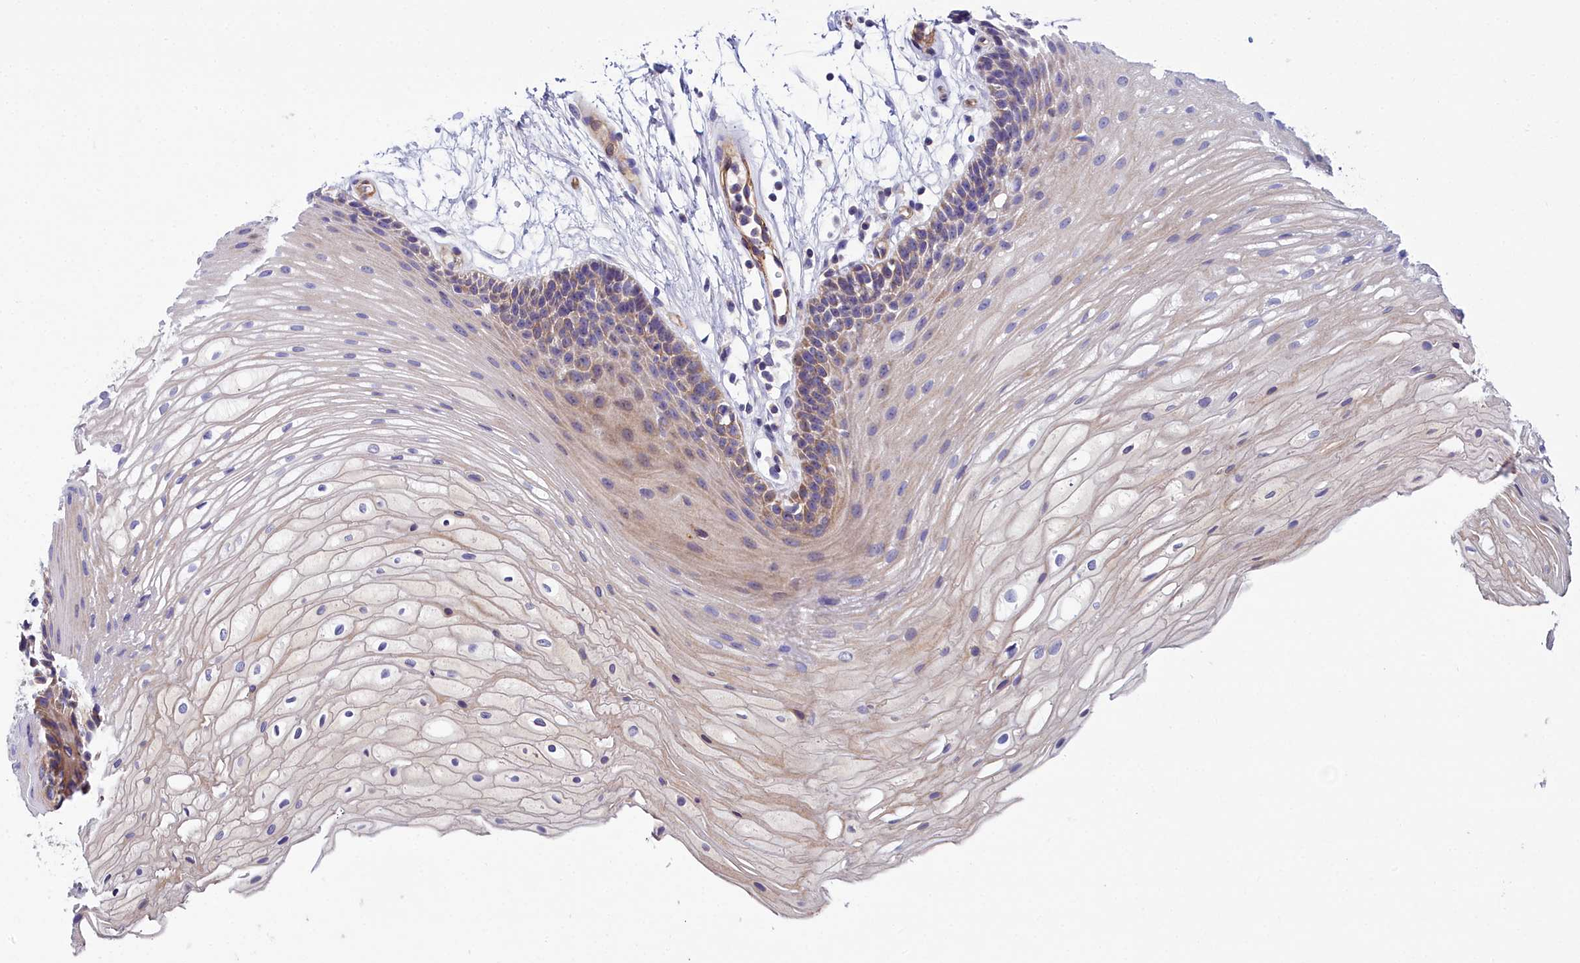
{"staining": {"intensity": "weak", "quantity": "25%-75%", "location": "cytoplasmic/membranous"}, "tissue": "oral mucosa", "cell_type": "Squamous epithelial cells", "image_type": "normal", "snomed": [{"axis": "morphology", "description": "Normal tissue, NOS"}, {"axis": "topography", "description": "Oral tissue"}], "caption": "The immunohistochemical stain labels weak cytoplasmic/membranous positivity in squamous epithelial cells of normal oral mucosa.", "gene": "FADS3", "patient": {"sex": "female", "age": 80}}